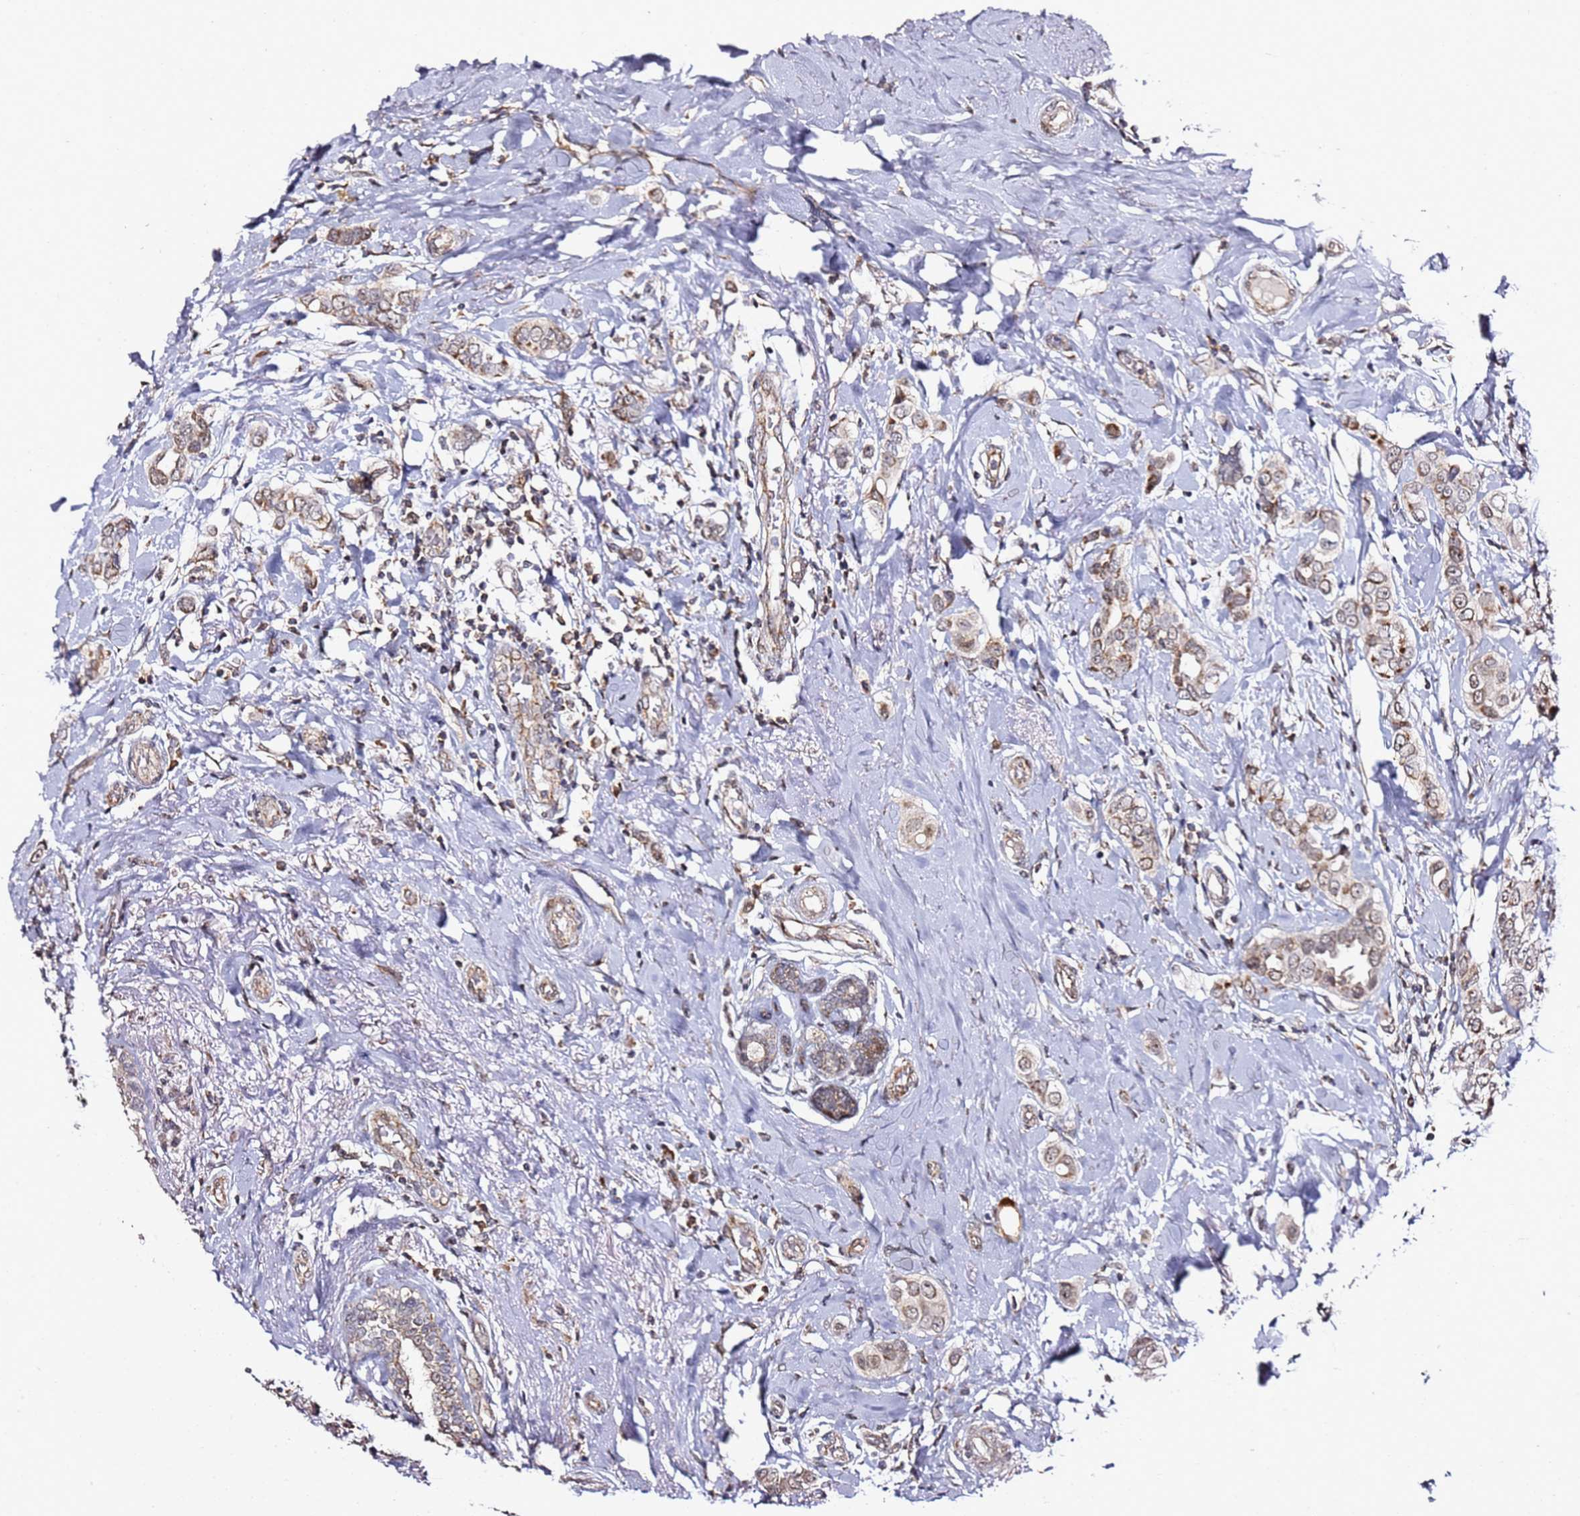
{"staining": {"intensity": "moderate", "quantity": "25%-75%", "location": "cytoplasmic/membranous"}, "tissue": "breast cancer", "cell_type": "Tumor cells", "image_type": "cancer", "snomed": [{"axis": "morphology", "description": "Lobular carcinoma"}, {"axis": "topography", "description": "Breast"}], "caption": "DAB immunohistochemical staining of breast cancer exhibits moderate cytoplasmic/membranous protein staining in about 25%-75% of tumor cells. (brown staining indicates protein expression, while blue staining denotes nuclei).", "gene": "TP53AIP1", "patient": {"sex": "female", "age": 51}}